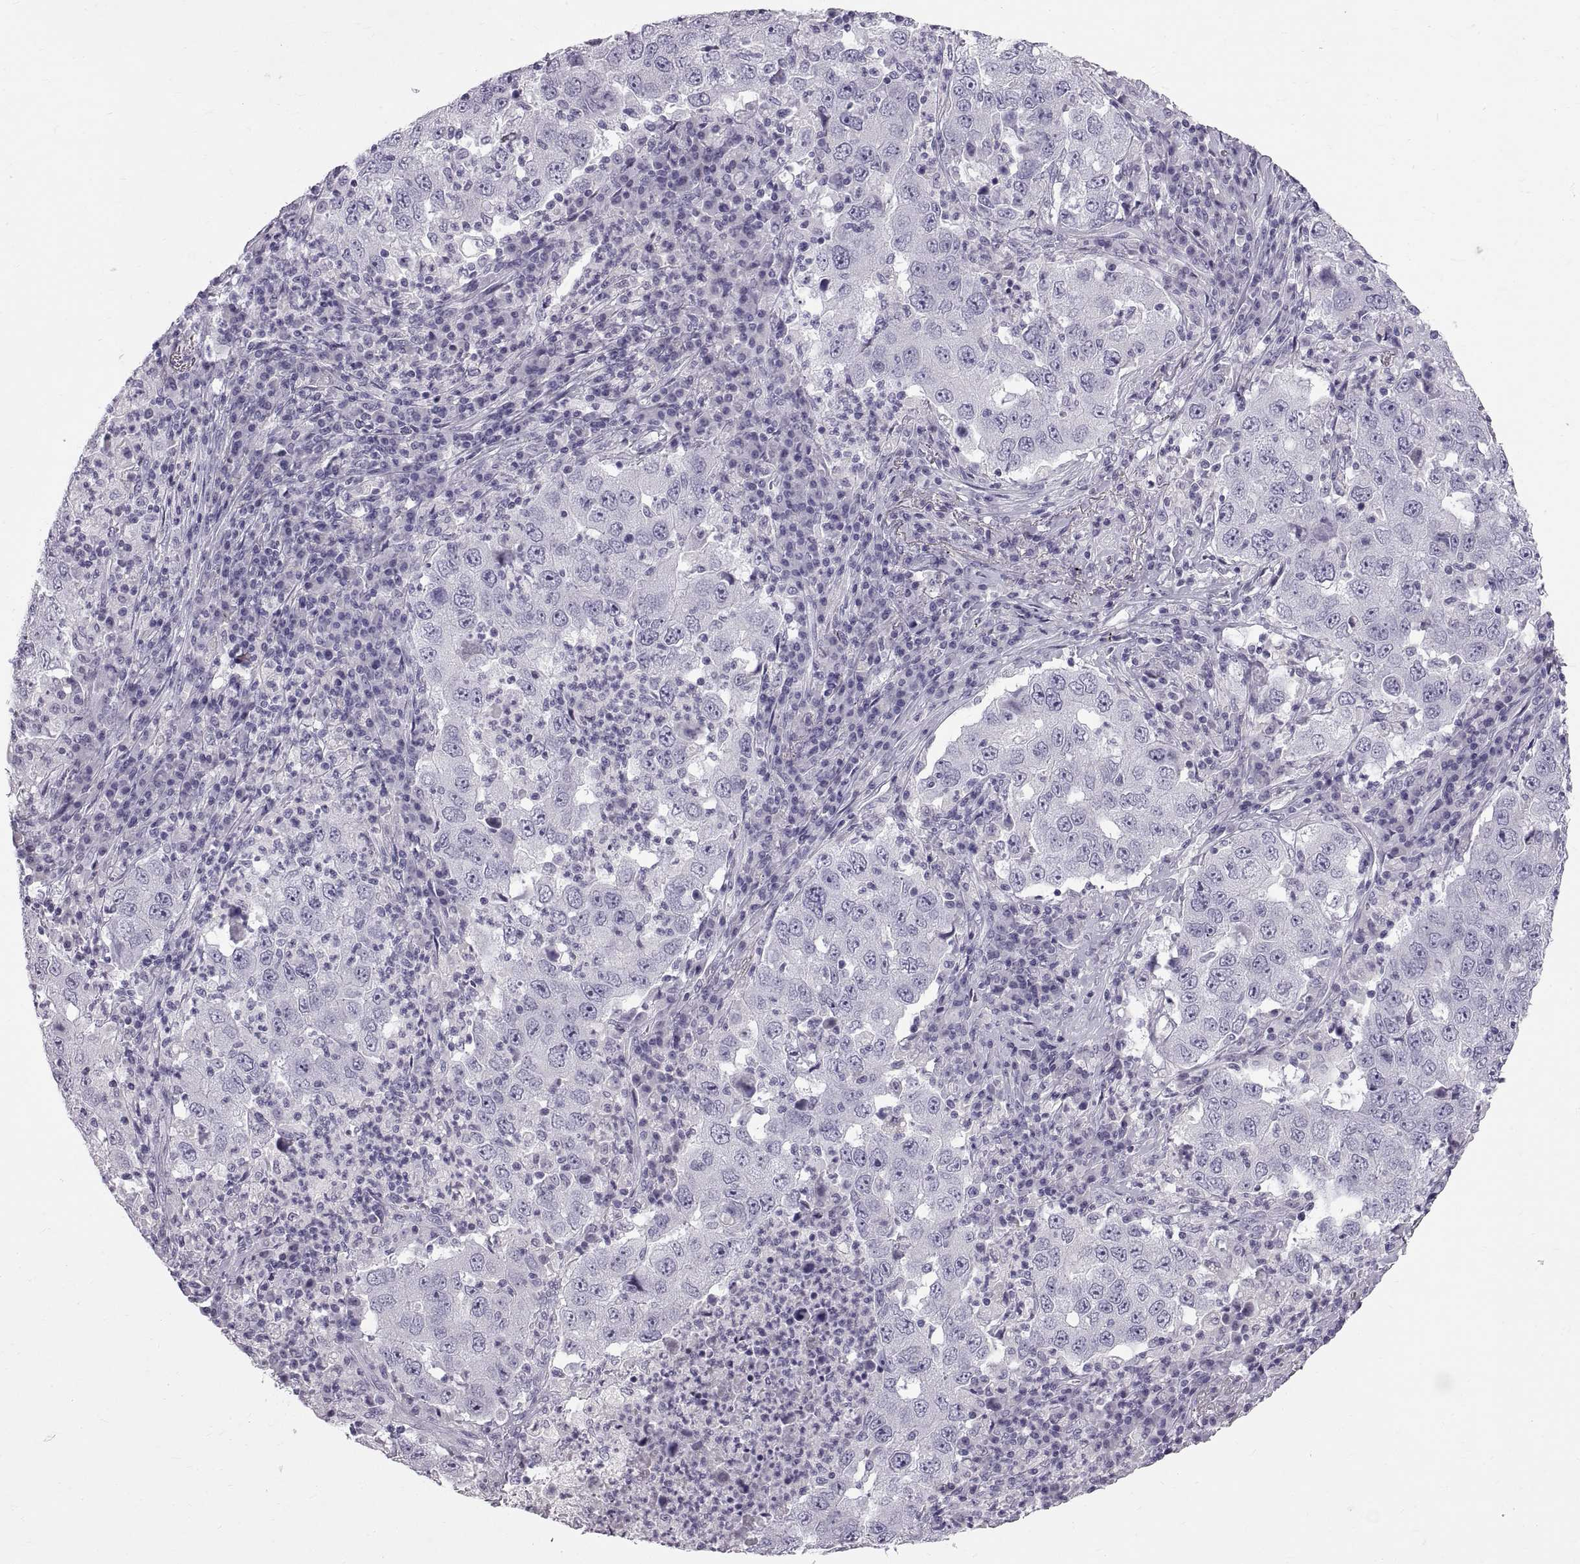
{"staining": {"intensity": "negative", "quantity": "none", "location": "none"}, "tissue": "lung cancer", "cell_type": "Tumor cells", "image_type": "cancer", "snomed": [{"axis": "morphology", "description": "Adenocarcinoma, NOS"}, {"axis": "topography", "description": "Lung"}], "caption": "Immunohistochemistry of human lung cancer (adenocarcinoma) displays no expression in tumor cells.", "gene": "WFDC8", "patient": {"sex": "male", "age": 73}}